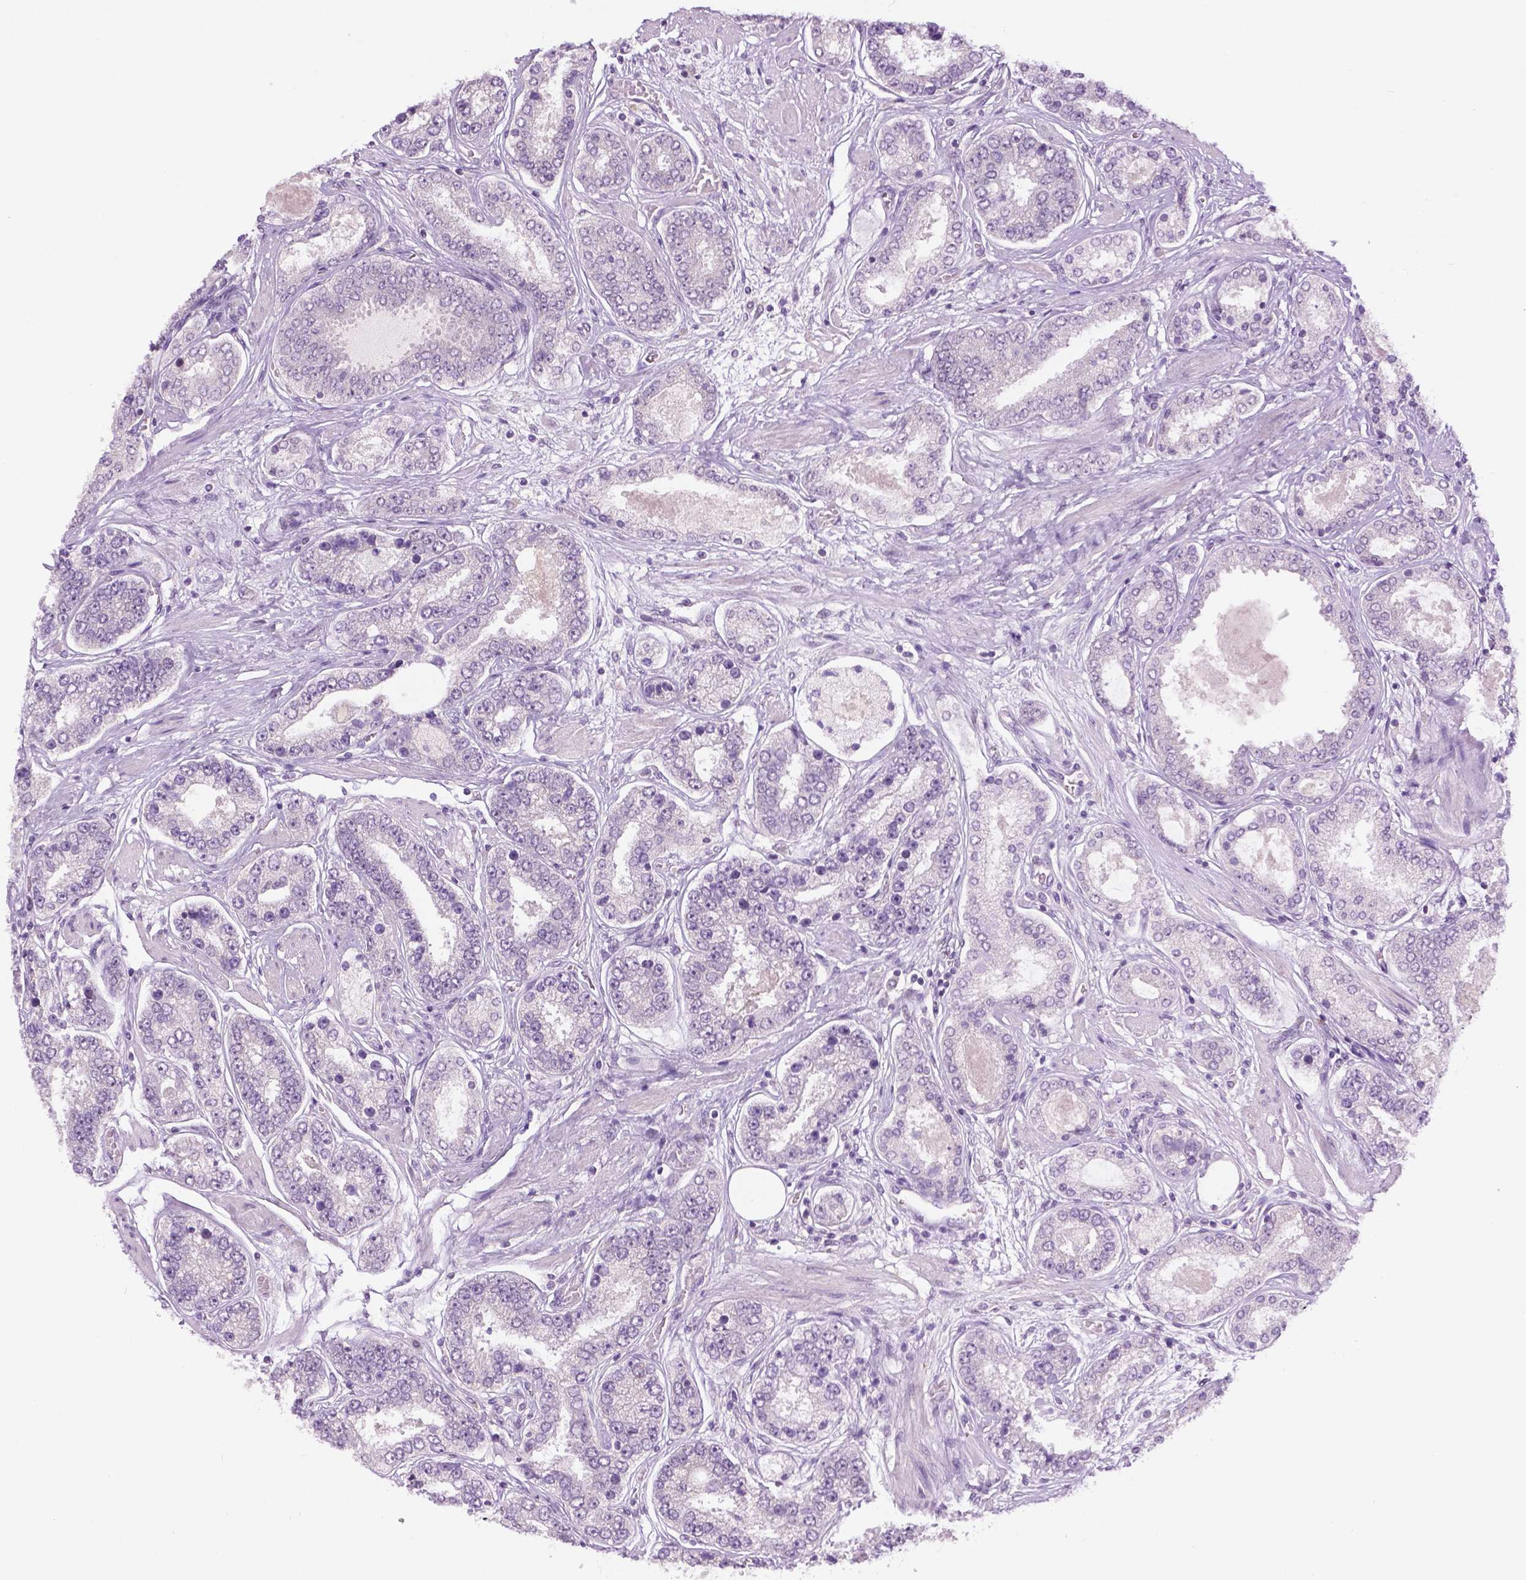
{"staining": {"intensity": "negative", "quantity": "none", "location": "none"}, "tissue": "prostate cancer", "cell_type": "Tumor cells", "image_type": "cancer", "snomed": [{"axis": "morphology", "description": "Adenocarcinoma, High grade"}, {"axis": "topography", "description": "Prostate"}], "caption": "Immunohistochemistry (IHC) image of neoplastic tissue: adenocarcinoma (high-grade) (prostate) stained with DAB (3,3'-diaminobenzidine) displays no significant protein staining in tumor cells. The staining was performed using DAB (3,3'-diaminobenzidine) to visualize the protein expression in brown, while the nuclei were stained in blue with hematoxylin (Magnification: 20x).", "gene": "DENND4A", "patient": {"sex": "male", "age": 63}}